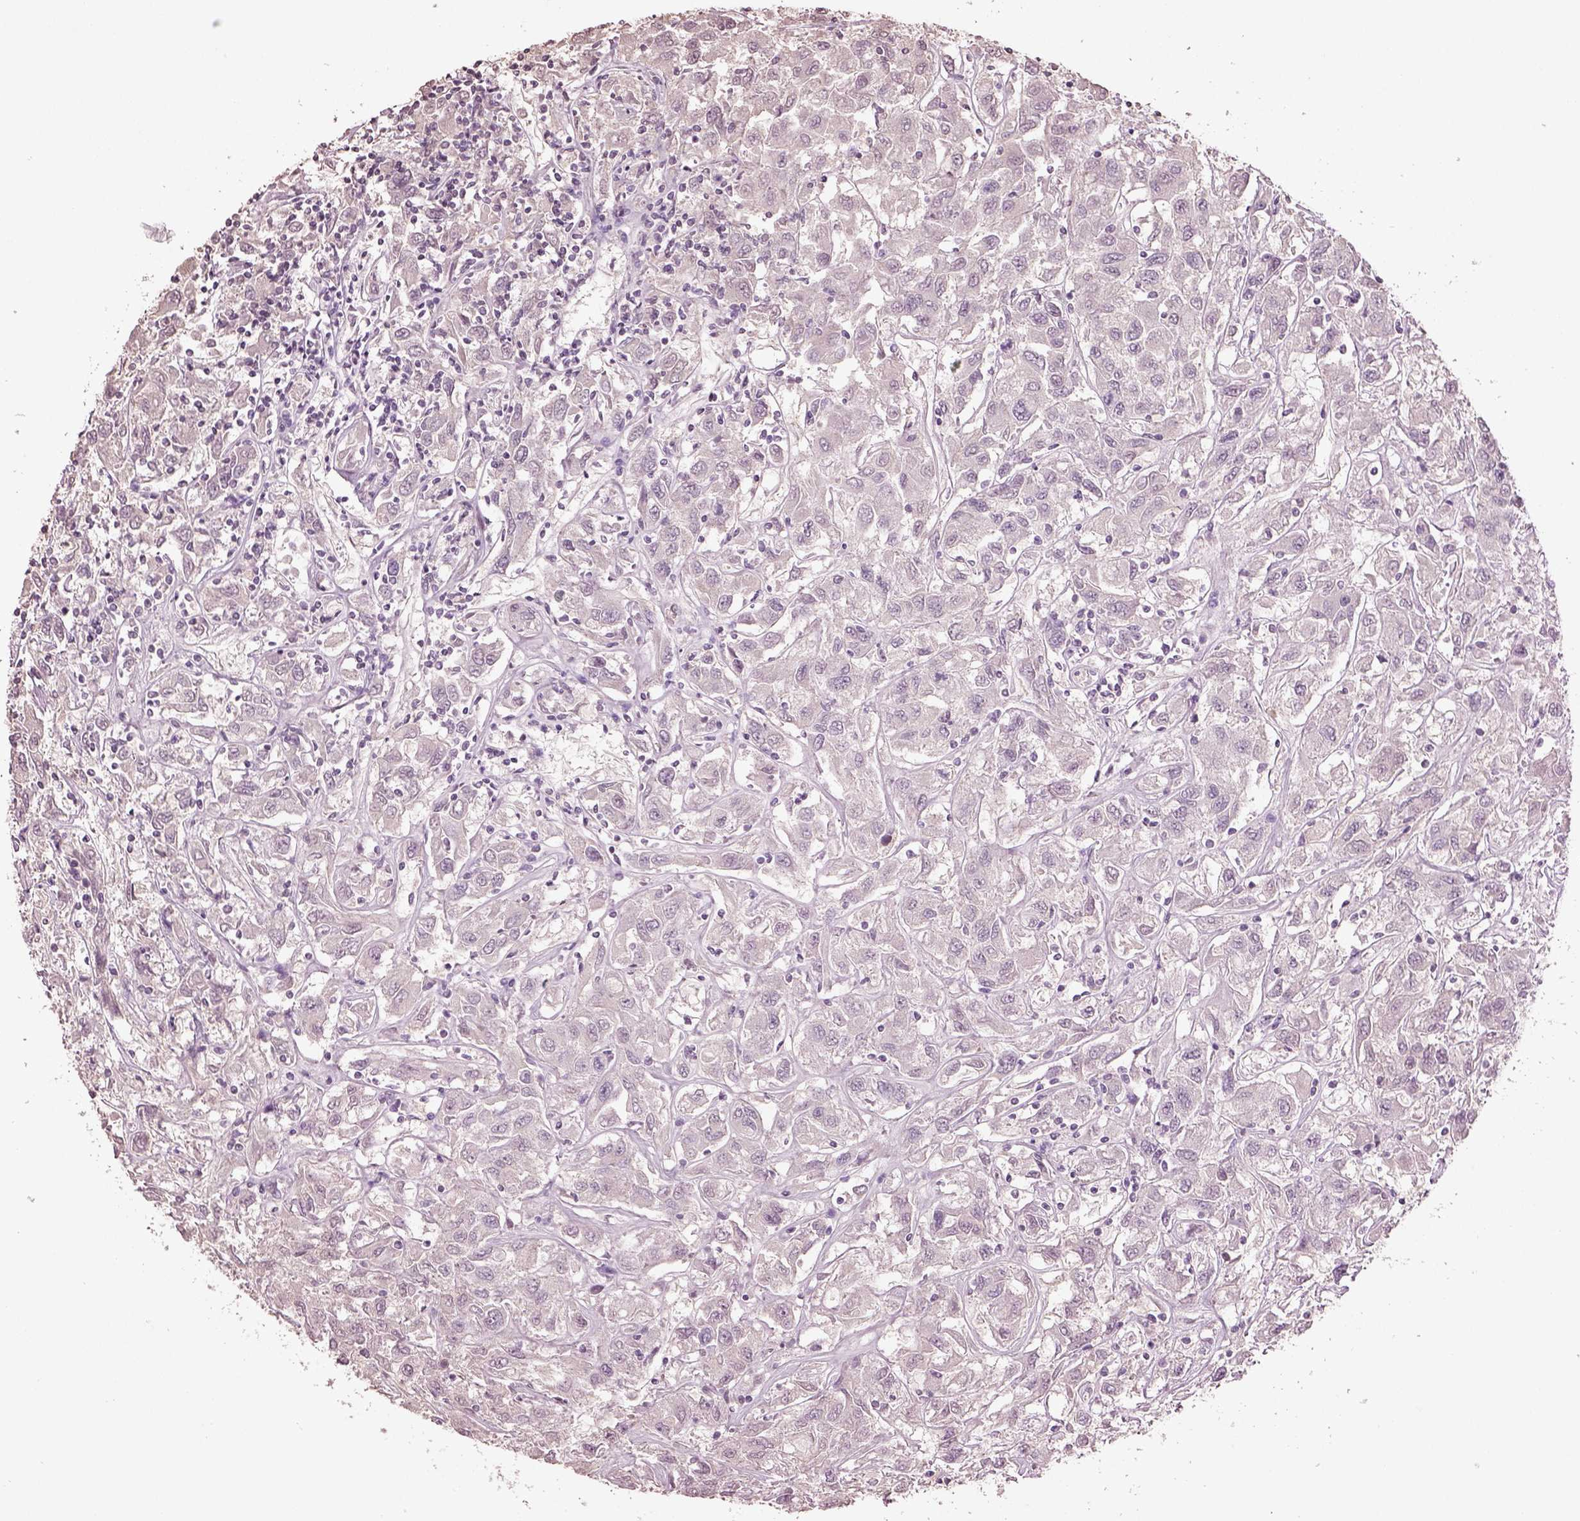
{"staining": {"intensity": "negative", "quantity": "none", "location": "none"}, "tissue": "renal cancer", "cell_type": "Tumor cells", "image_type": "cancer", "snomed": [{"axis": "morphology", "description": "Adenocarcinoma, NOS"}, {"axis": "topography", "description": "Kidney"}], "caption": "Photomicrograph shows no protein expression in tumor cells of renal cancer tissue. Brightfield microscopy of IHC stained with DAB (brown) and hematoxylin (blue), captured at high magnification.", "gene": "KCNIP3", "patient": {"sex": "female", "age": 76}}